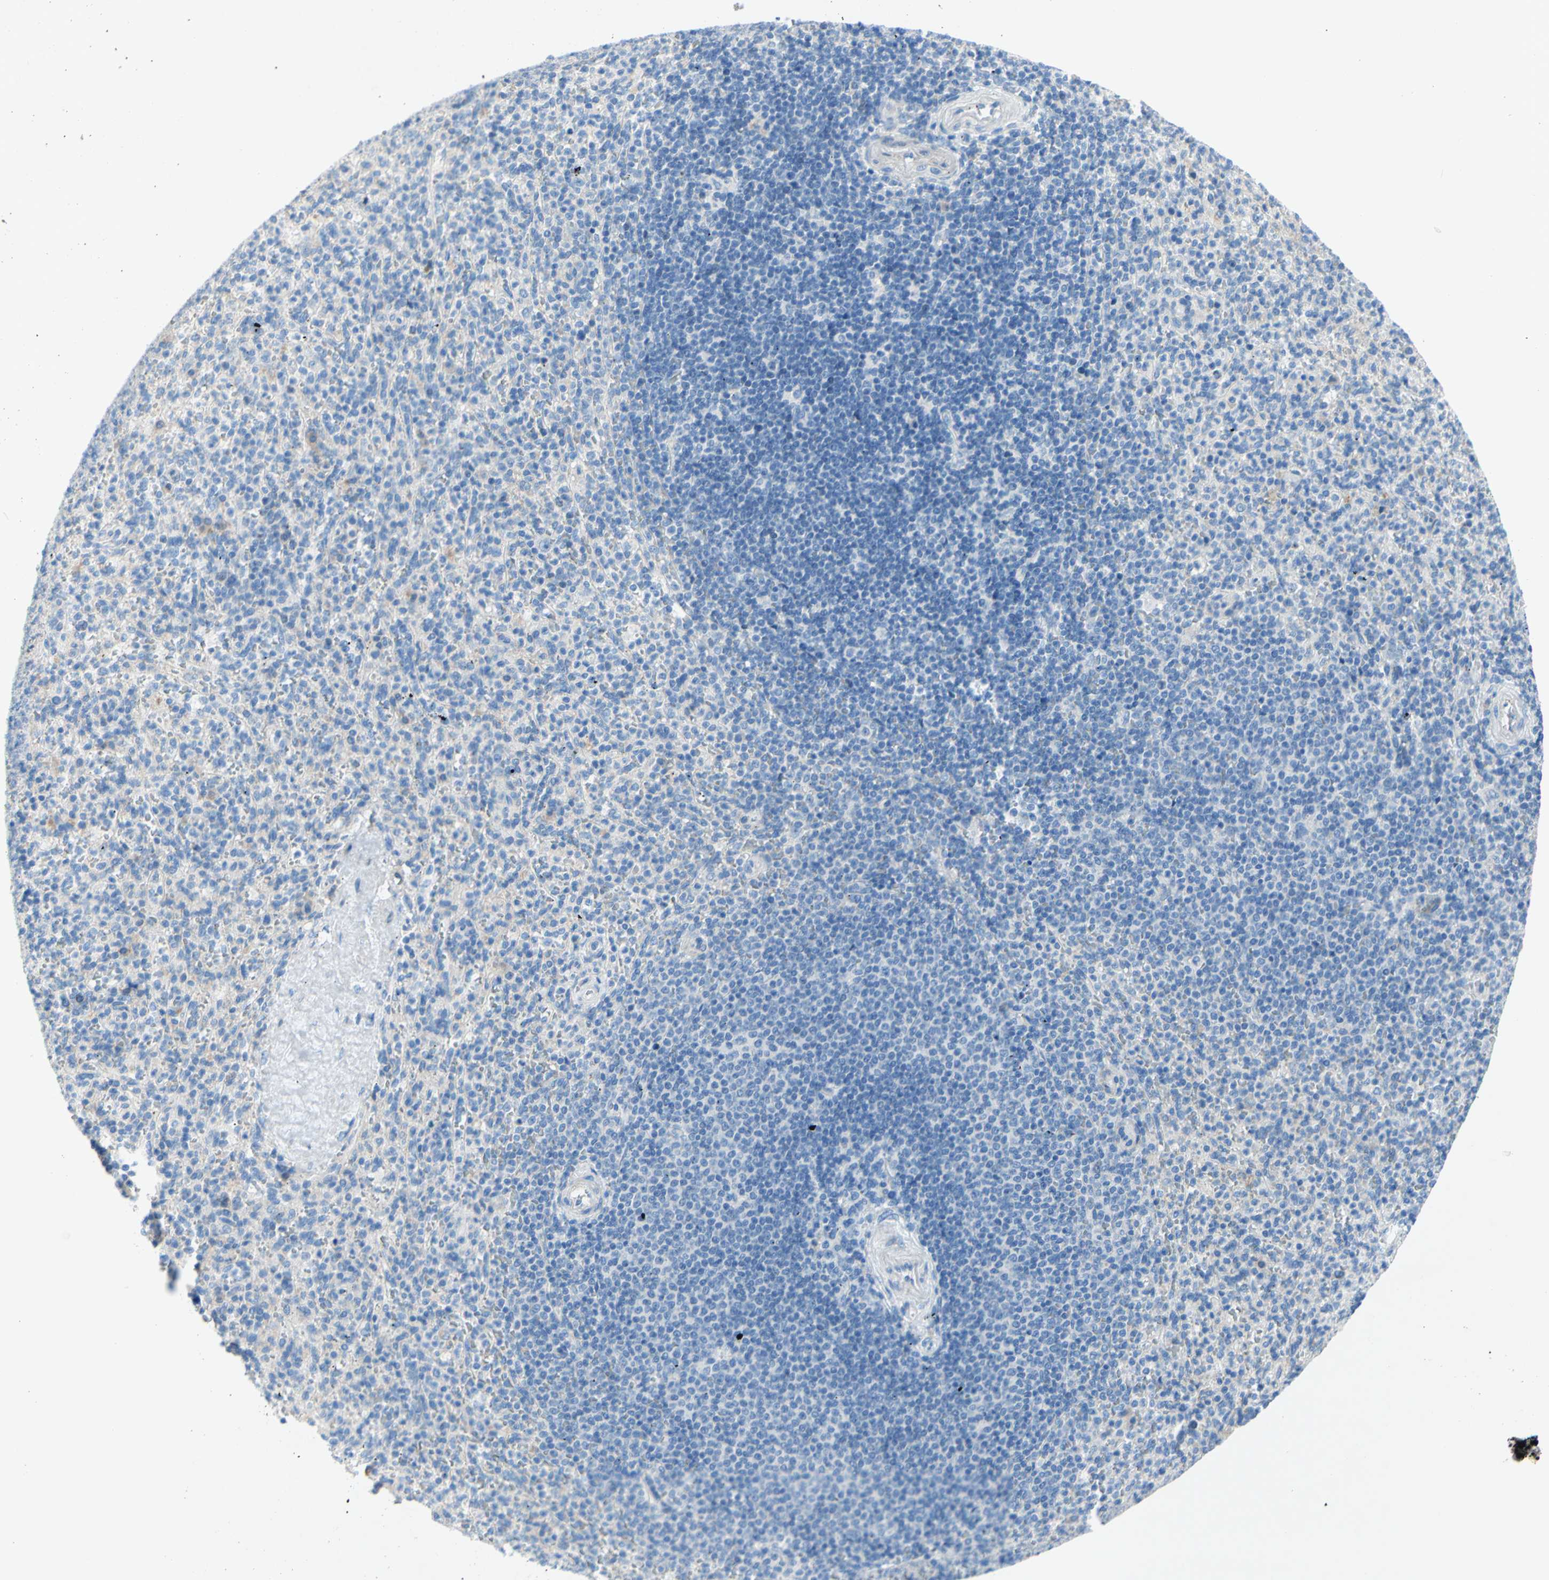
{"staining": {"intensity": "negative", "quantity": "none", "location": "none"}, "tissue": "spleen", "cell_type": "Cells in red pulp", "image_type": "normal", "snomed": [{"axis": "morphology", "description": "Normal tissue, NOS"}, {"axis": "topography", "description": "Spleen"}], "caption": "Immunohistochemistry (IHC) photomicrograph of normal spleen stained for a protein (brown), which exhibits no staining in cells in red pulp. (Brightfield microscopy of DAB (3,3'-diaminobenzidine) IHC at high magnification).", "gene": "TMIGD2", "patient": {"sex": "male", "age": 36}}